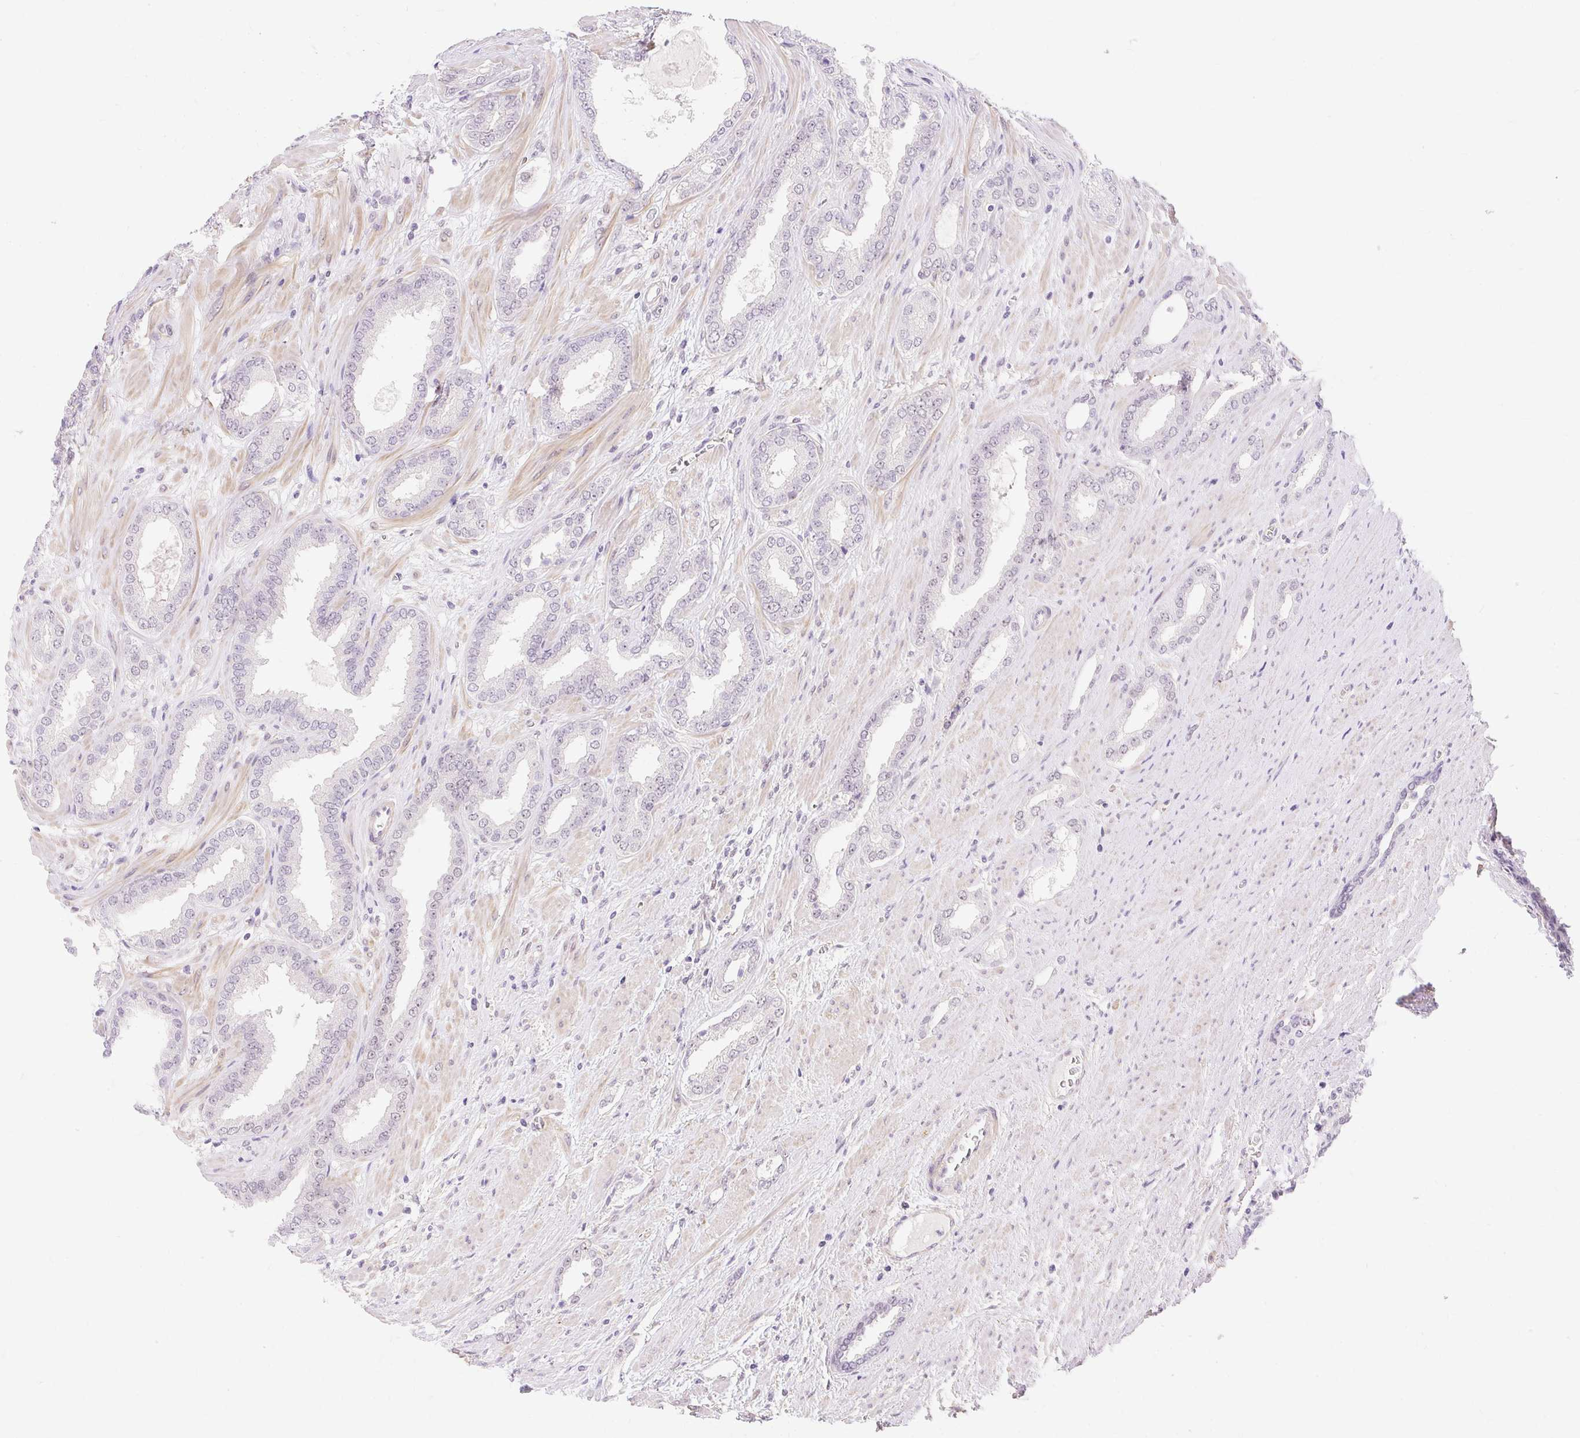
{"staining": {"intensity": "negative", "quantity": "none", "location": "none"}, "tissue": "prostate cancer", "cell_type": "Tumor cells", "image_type": "cancer", "snomed": [{"axis": "morphology", "description": "Adenocarcinoma, High grade"}, {"axis": "topography", "description": "Prostate"}], "caption": "Tumor cells show no significant staining in prostate high-grade adenocarcinoma. Brightfield microscopy of immunohistochemistry (IHC) stained with DAB (3,3'-diaminobenzidine) (brown) and hematoxylin (blue), captured at high magnification.", "gene": "OBP2A", "patient": {"sex": "male", "age": 58}}